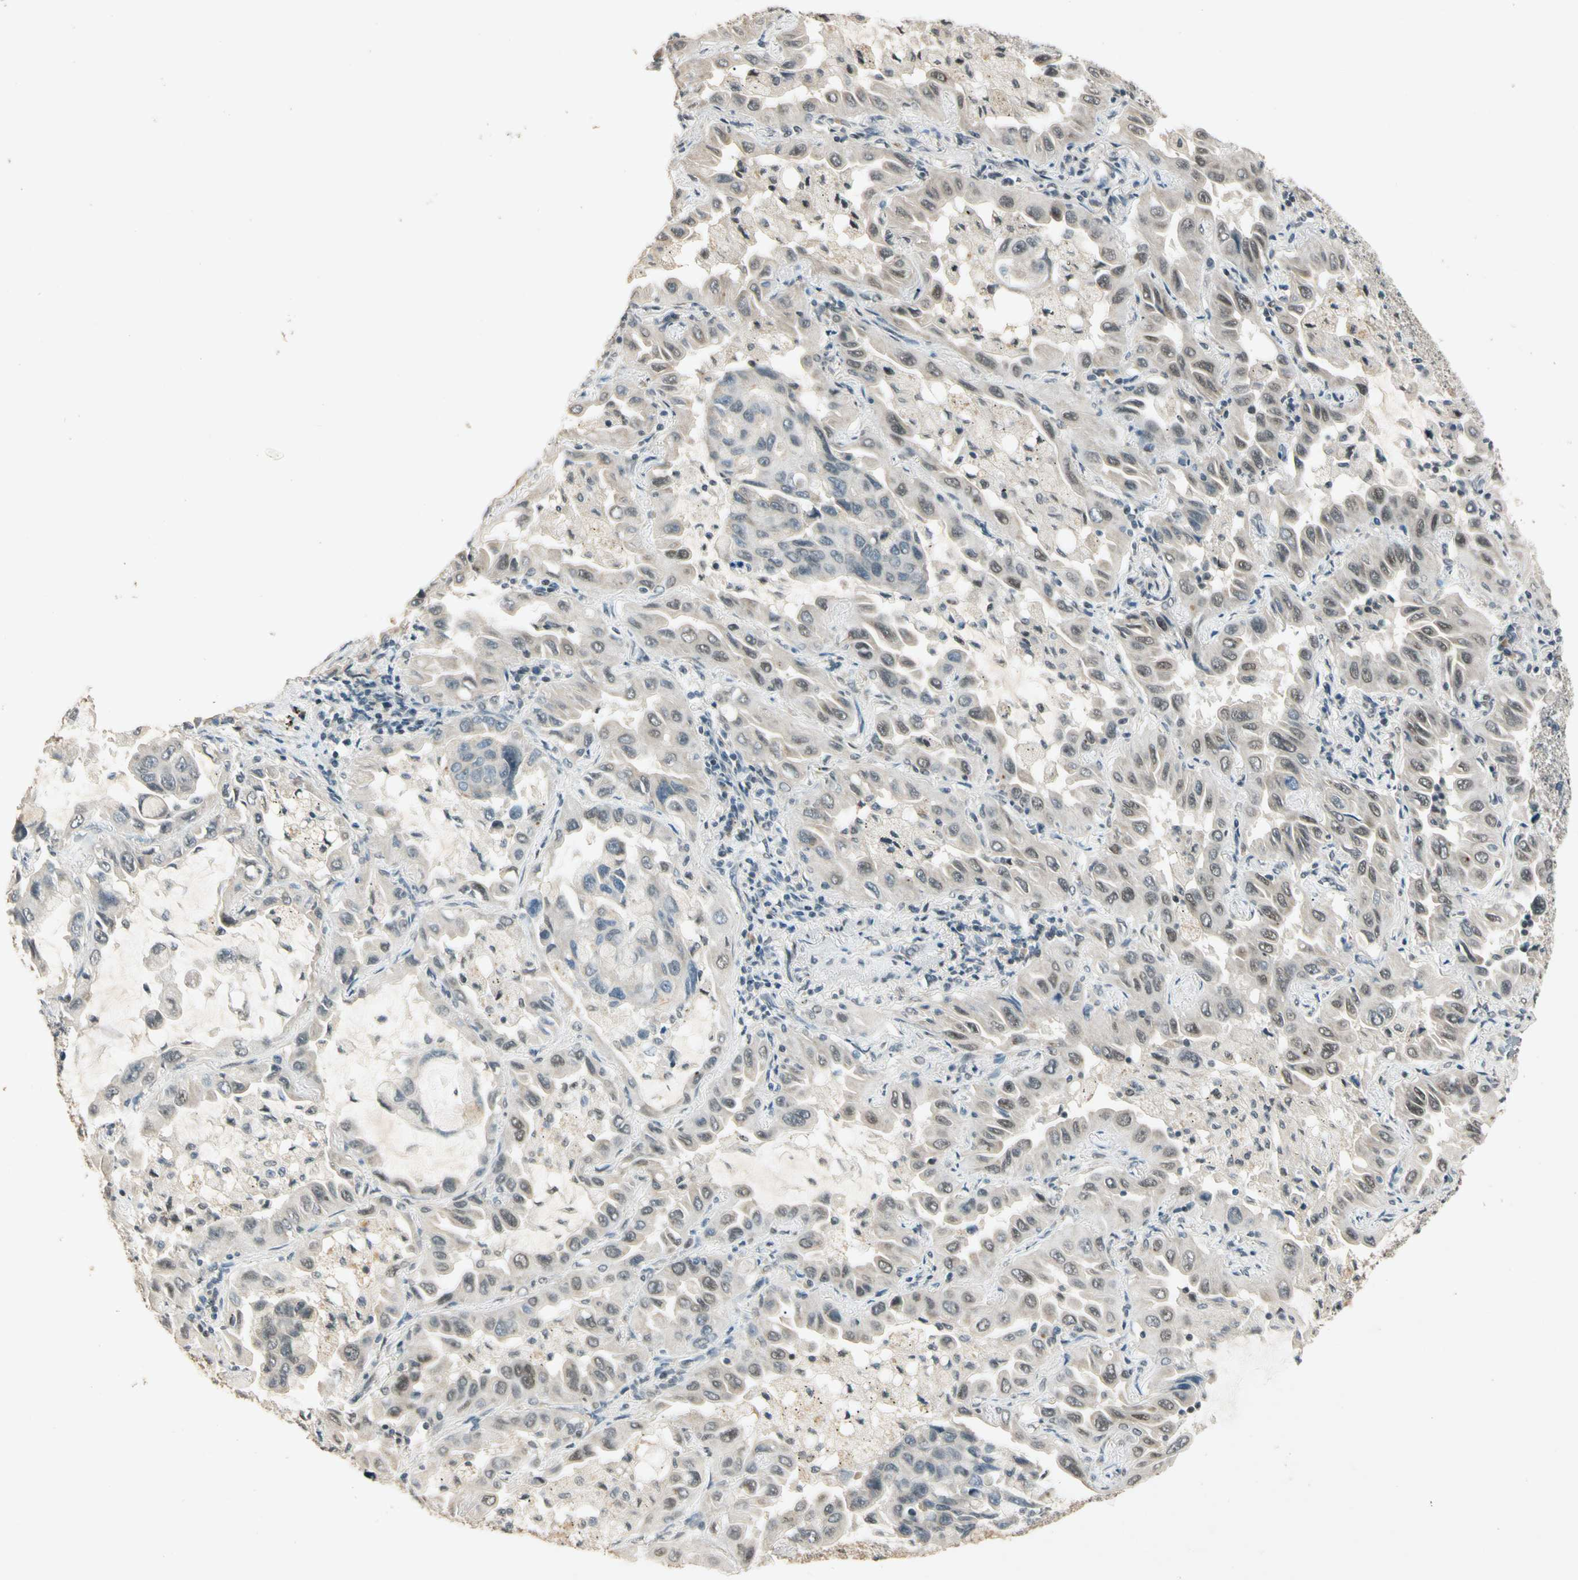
{"staining": {"intensity": "weak", "quantity": "25%-75%", "location": "cytoplasmic/membranous,nuclear"}, "tissue": "lung cancer", "cell_type": "Tumor cells", "image_type": "cancer", "snomed": [{"axis": "morphology", "description": "Adenocarcinoma, NOS"}, {"axis": "topography", "description": "Lung"}], "caption": "Weak cytoplasmic/membranous and nuclear protein staining is seen in approximately 25%-75% of tumor cells in lung cancer (adenocarcinoma).", "gene": "ZBTB4", "patient": {"sex": "male", "age": 64}}